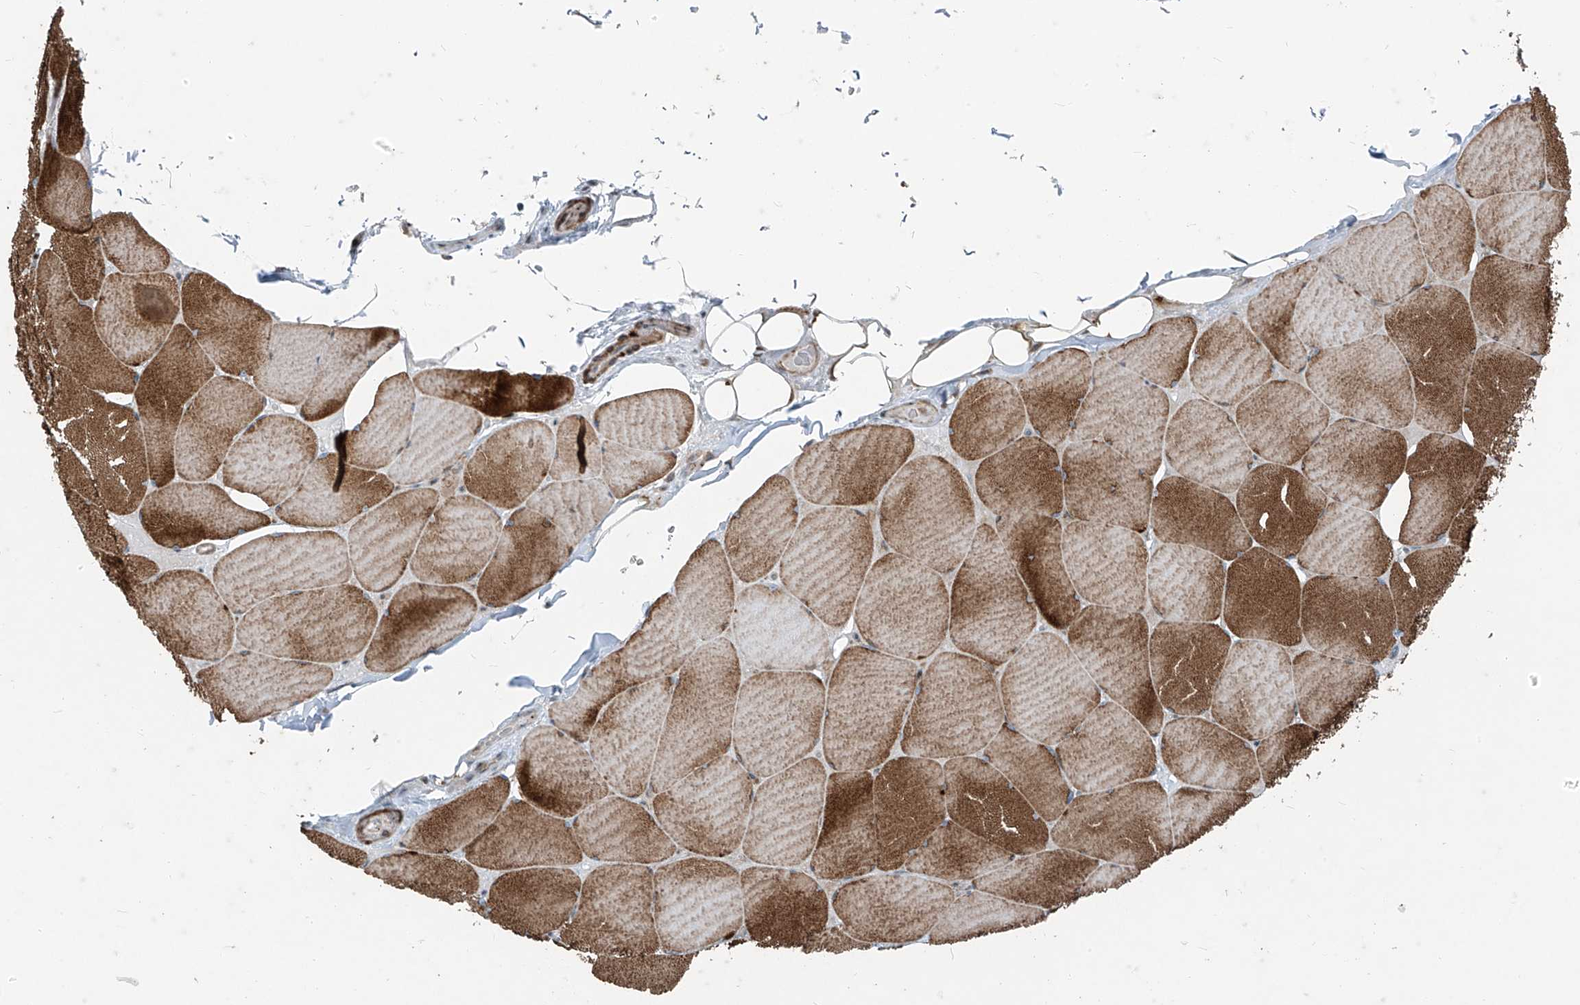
{"staining": {"intensity": "strong", "quantity": "25%-75%", "location": "cytoplasmic/membranous"}, "tissue": "skeletal muscle", "cell_type": "Myocytes", "image_type": "normal", "snomed": [{"axis": "morphology", "description": "Normal tissue, NOS"}, {"axis": "topography", "description": "Skeletal muscle"}, {"axis": "topography", "description": "Head-Neck"}], "caption": "An immunohistochemistry histopathology image of unremarkable tissue is shown. Protein staining in brown highlights strong cytoplasmic/membranous positivity in skeletal muscle within myocytes. (IHC, brightfield microscopy, high magnification).", "gene": "PPCS", "patient": {"sex": "male", "age": 66}}